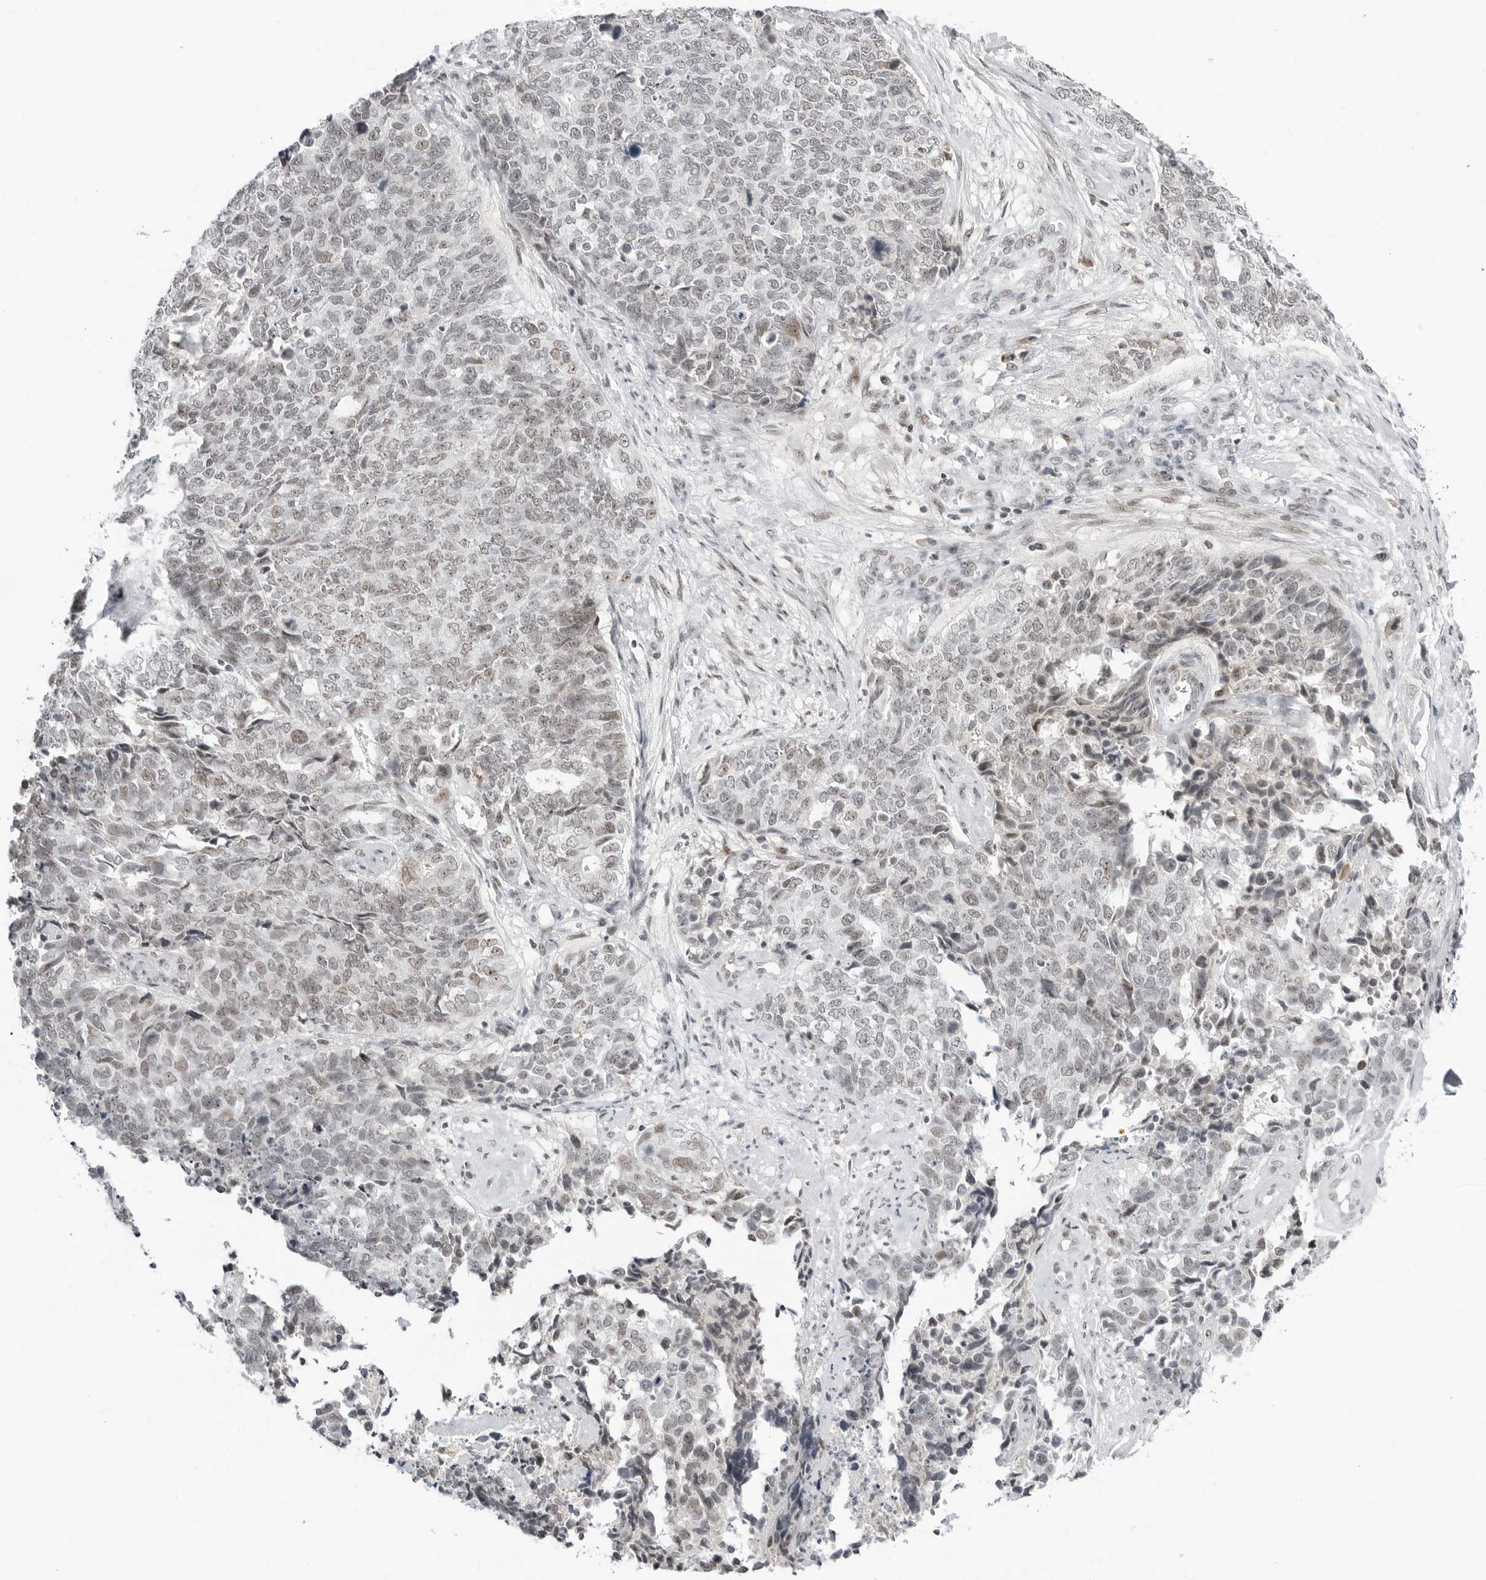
{"staining": {"intensity": "weak", "quantity": "25%-75%", "location": "nuclear"}, "tissue": "cervical cancer", "cell_type": "Tumor cells", "image_type": "cancer", "snomed": [{"axis": "morphology", "description": "Squamous cell carcinoma, NOS"}, {"axis": "topography", "description": "Cervix"}], "caption": "Protein expression by IHC exhibits weak nuclear expression in about 25%-75% of tumor cells in cervical cancer.", "gene": "WRAP53", "patient": {"sex": "female", "age": 63}}